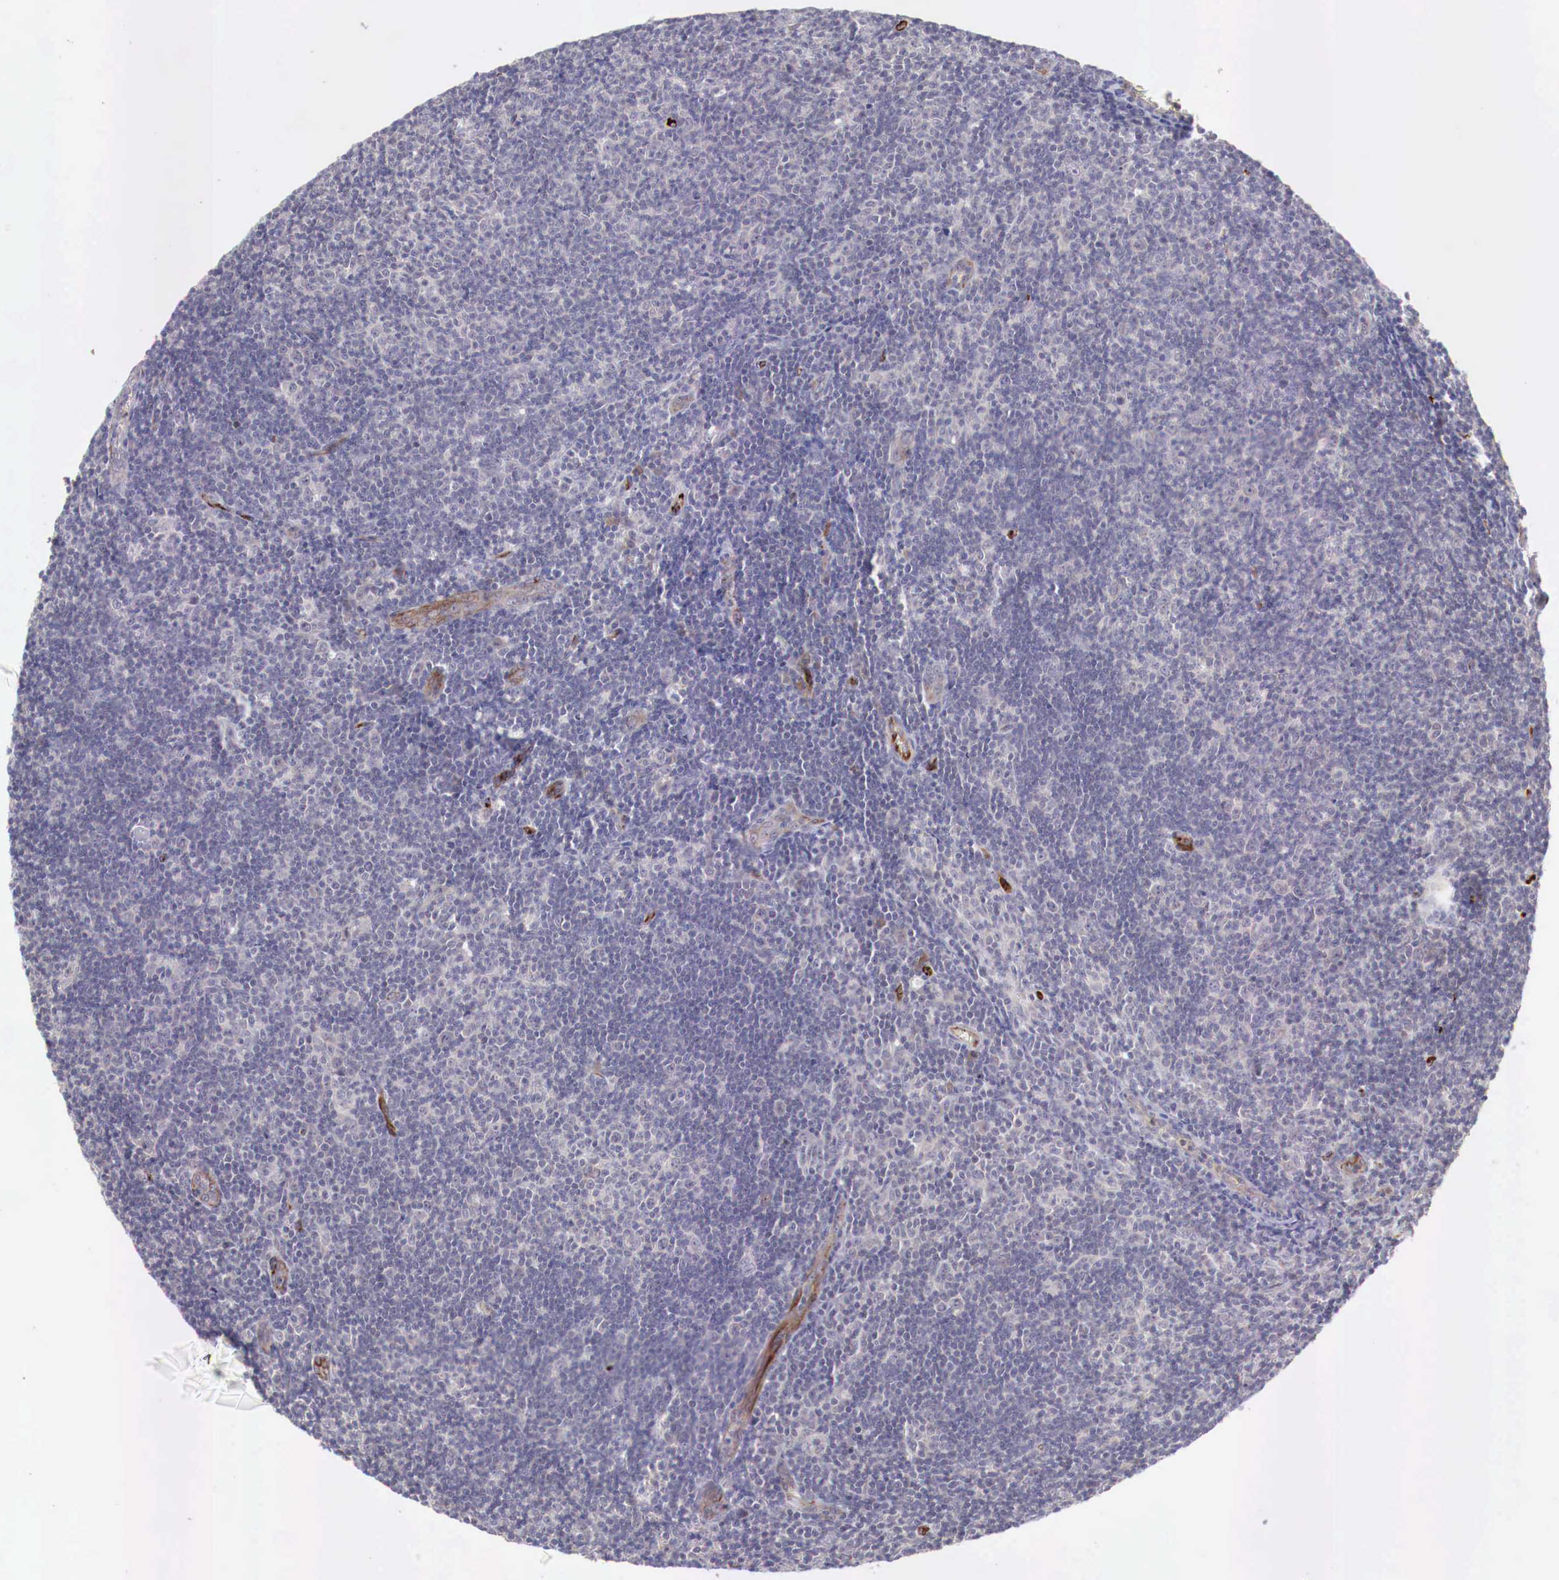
{"staining": {"intensity": "negative", "quantity": "none", "location": "none"}, "tissue": "lymphoma", "cell_type": "Tumor cells", "image_type": "cancer", "snomed": [{"axis": "morphology", "description": "Malignant lymphoma, non-Hodgkin's type, Low grade"}, {"axis": "topography", "description": "Lymph node"}], "caption": "Lymphoma was stained to show a protein in brown. There is no significant positivity in tumor cells.", "gene": "WT1", "patient": {"sex": "male", "age": 49}}